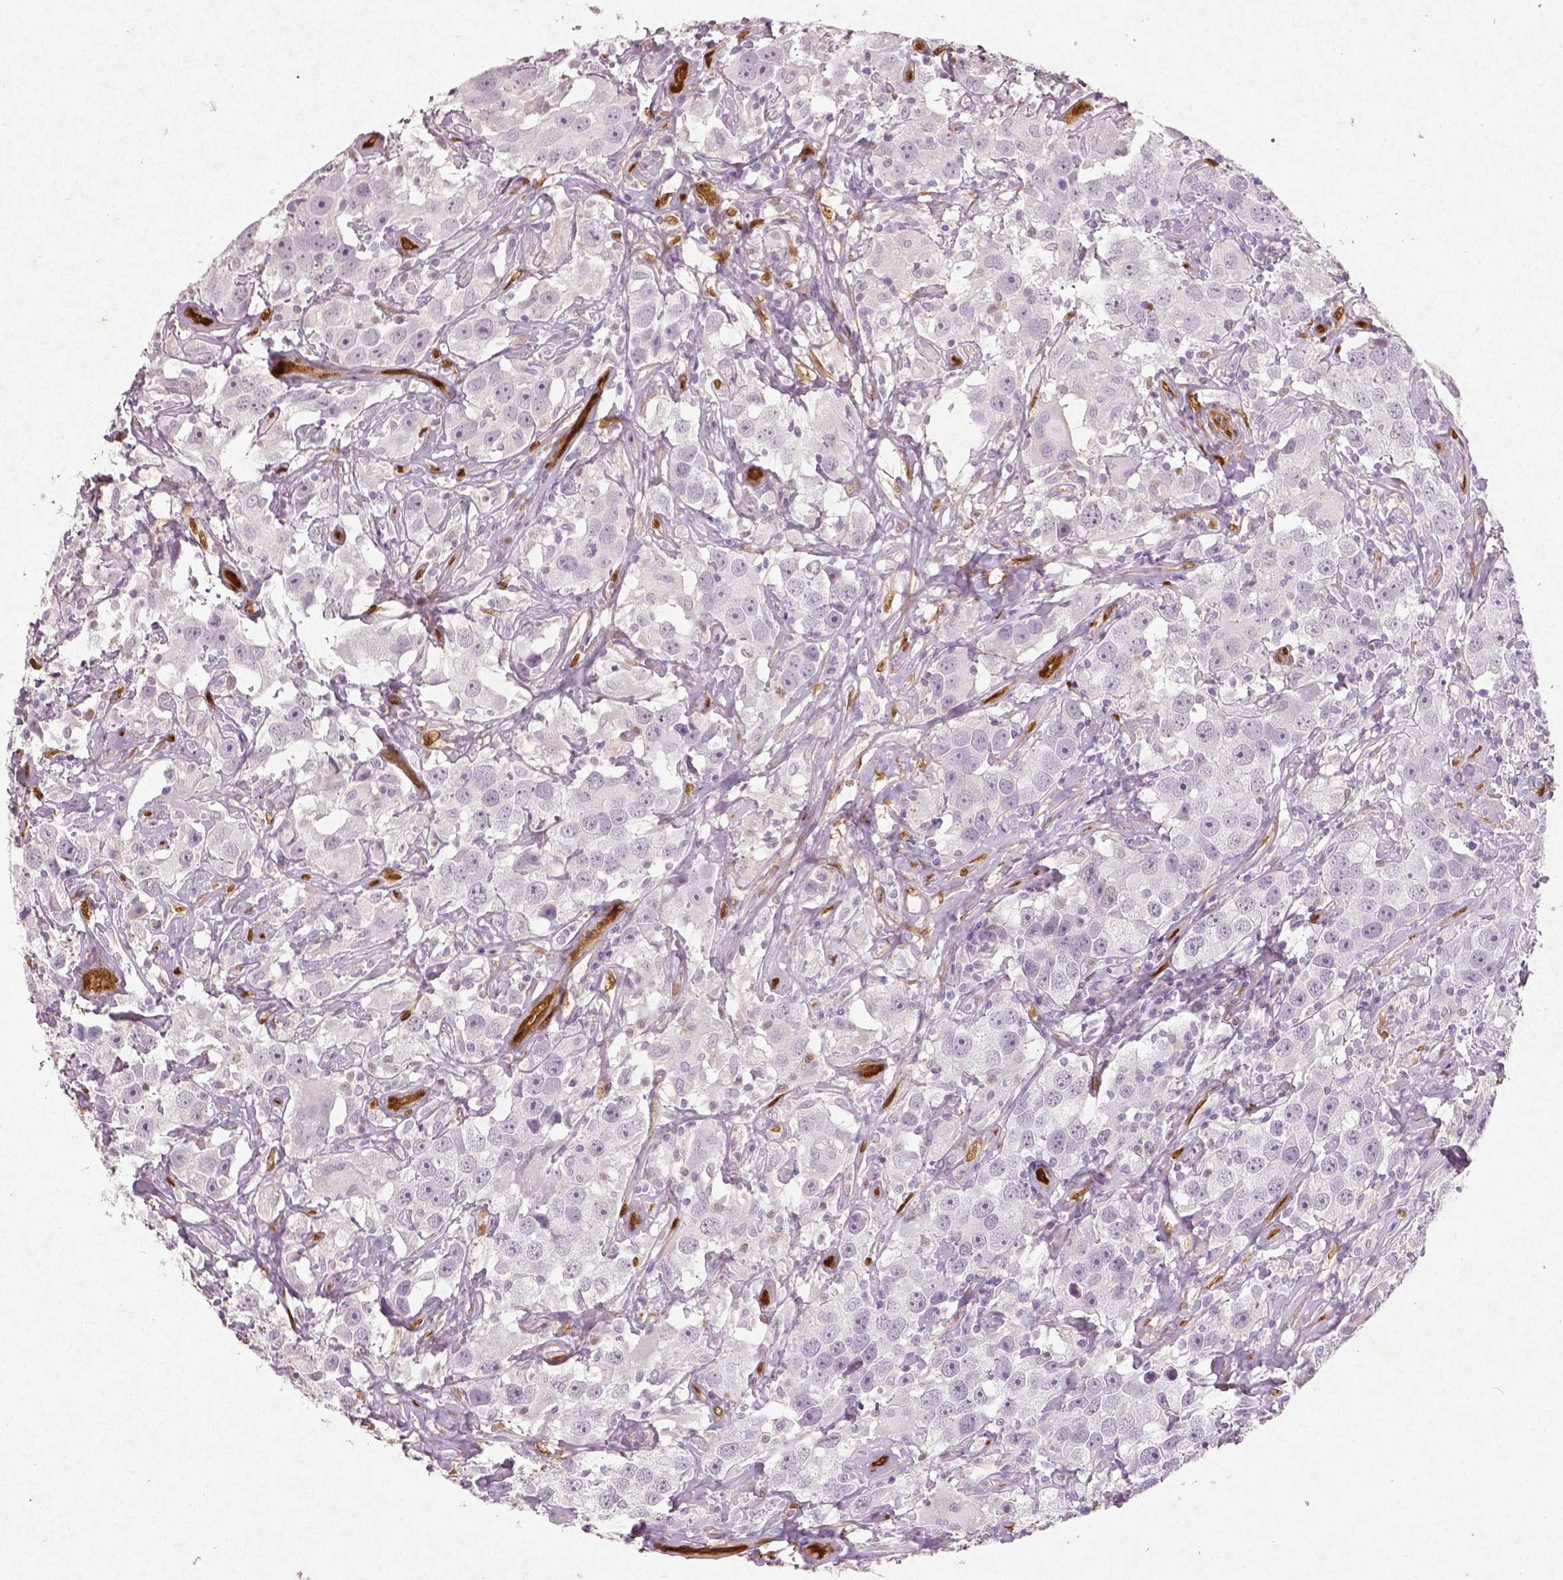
{"staining": {"intensity": "negative", "quantity": "none", "location": "none"}, "tissue": "testis cancer", "cell_type": "Tumor cells", "image_type": "cancer", "snomed": [{"axis": "morphology", "description": "Seminoma, NOS"}, {"axis": "topography", "description": "Testis"}], "caption": "High power microscopy photomicrograph of an immunohistochemistry photomicrograph of testis seminoma, revealing no significant staining in tumor cells. (Brightfield microscopy of DAB immunohistochemistry at high magnification).", "gene": "WWTR1", "patient": {"sex": "male", "age": 49}}